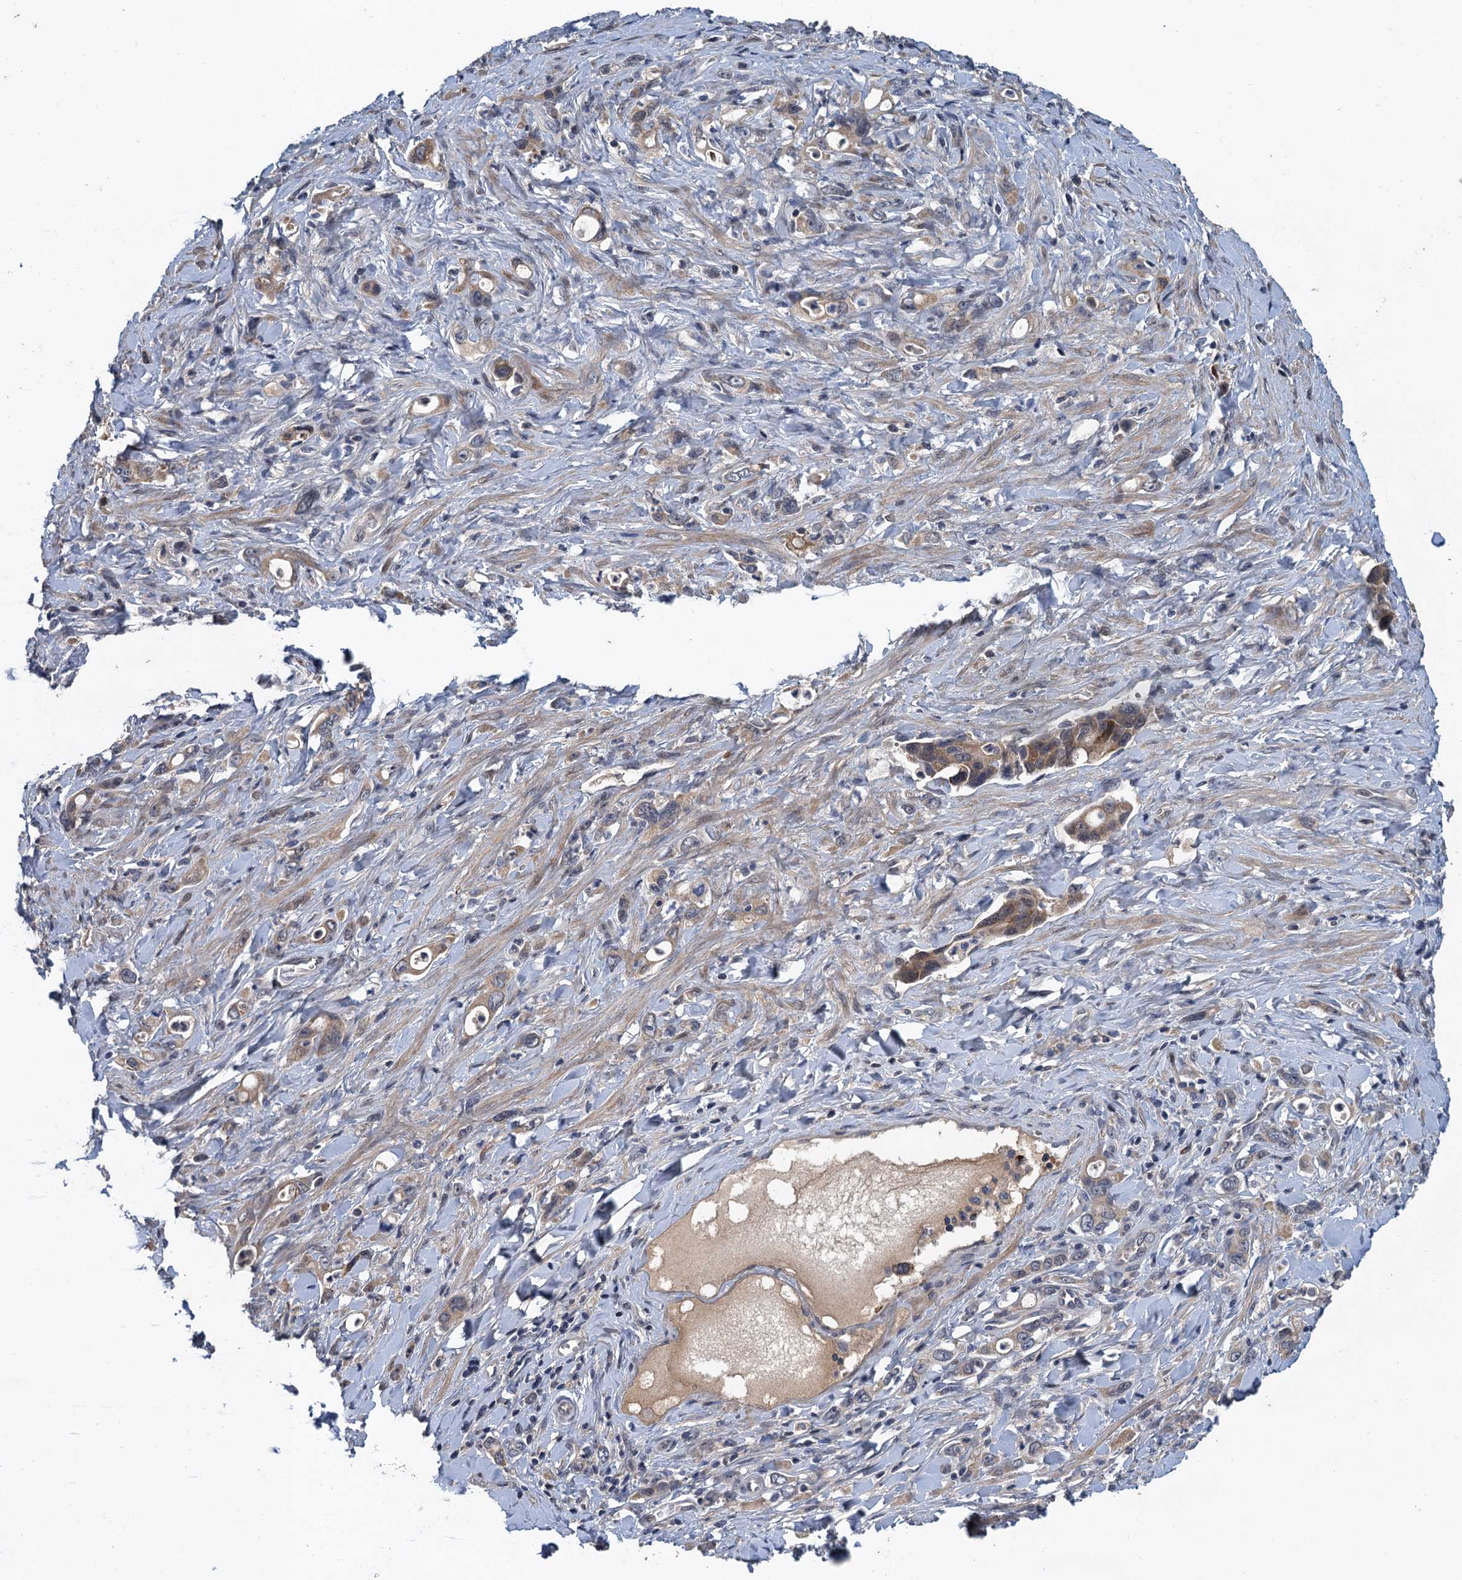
{"staining": {"intensity": "moderate", "quantity": "<25%", "location": "cytoplasmic/membranous"}, "tissue": "stomach cancer", "cell_type": "Tumor cells", "image_type": "cancer", "snomed": [{"axis": "morphology", "description": "Adenocarcinoma, NOS"}, {"axis": "topography", "description": "Stomach, lower"}], "caption": "Stomach cancer stained for a protein (brown) shows moderate cytoplasmic/membranous positive staining in about <25% of tumor cells.", "gene": "MDM1", "patient": {"sex": "female", "age": 43}}